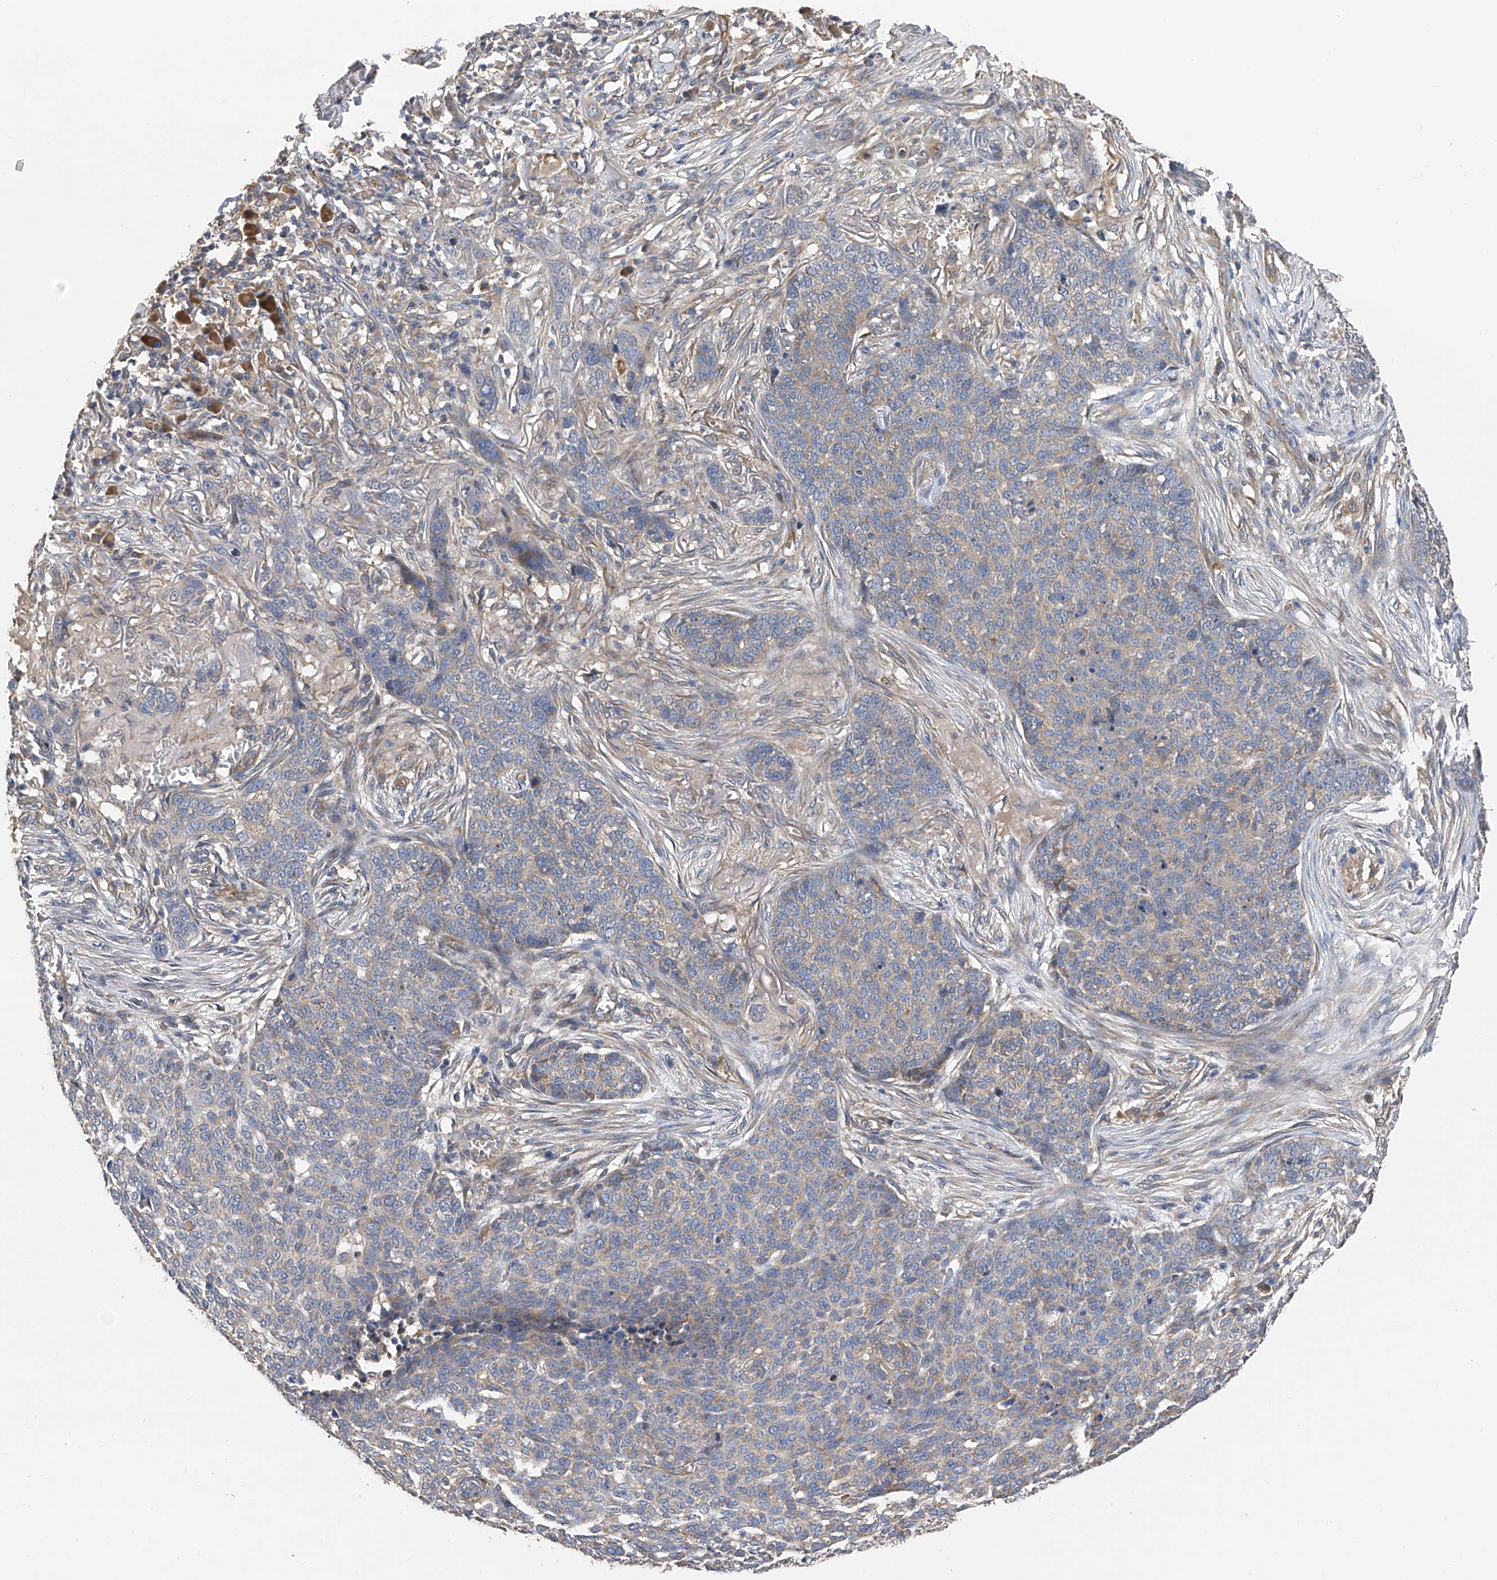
{"staining": {"intensity": "weak", "quantity": "<25%", "location": "cytoplasmic/membranous"}, "tissue": "skin cancer", "cell_type": "Tumor cells", "image_type": "cancer", "snomed": [{"axis": "morphology", "description": "Basal cell carcinoma"}, {"axis": "topography", "description": "Skin"}], "caption": "High power microscopy photomicrograph of an IHC photomicrograph of skin basal cell carcinoma, revealing no significant staining in tumor cells. (Brightfield microscopy of DAB (3,3'-diaminobenzidine) IHC at high magnification).", "gene": "PTK2", "patient": {"sex": "male", "age": 85}}